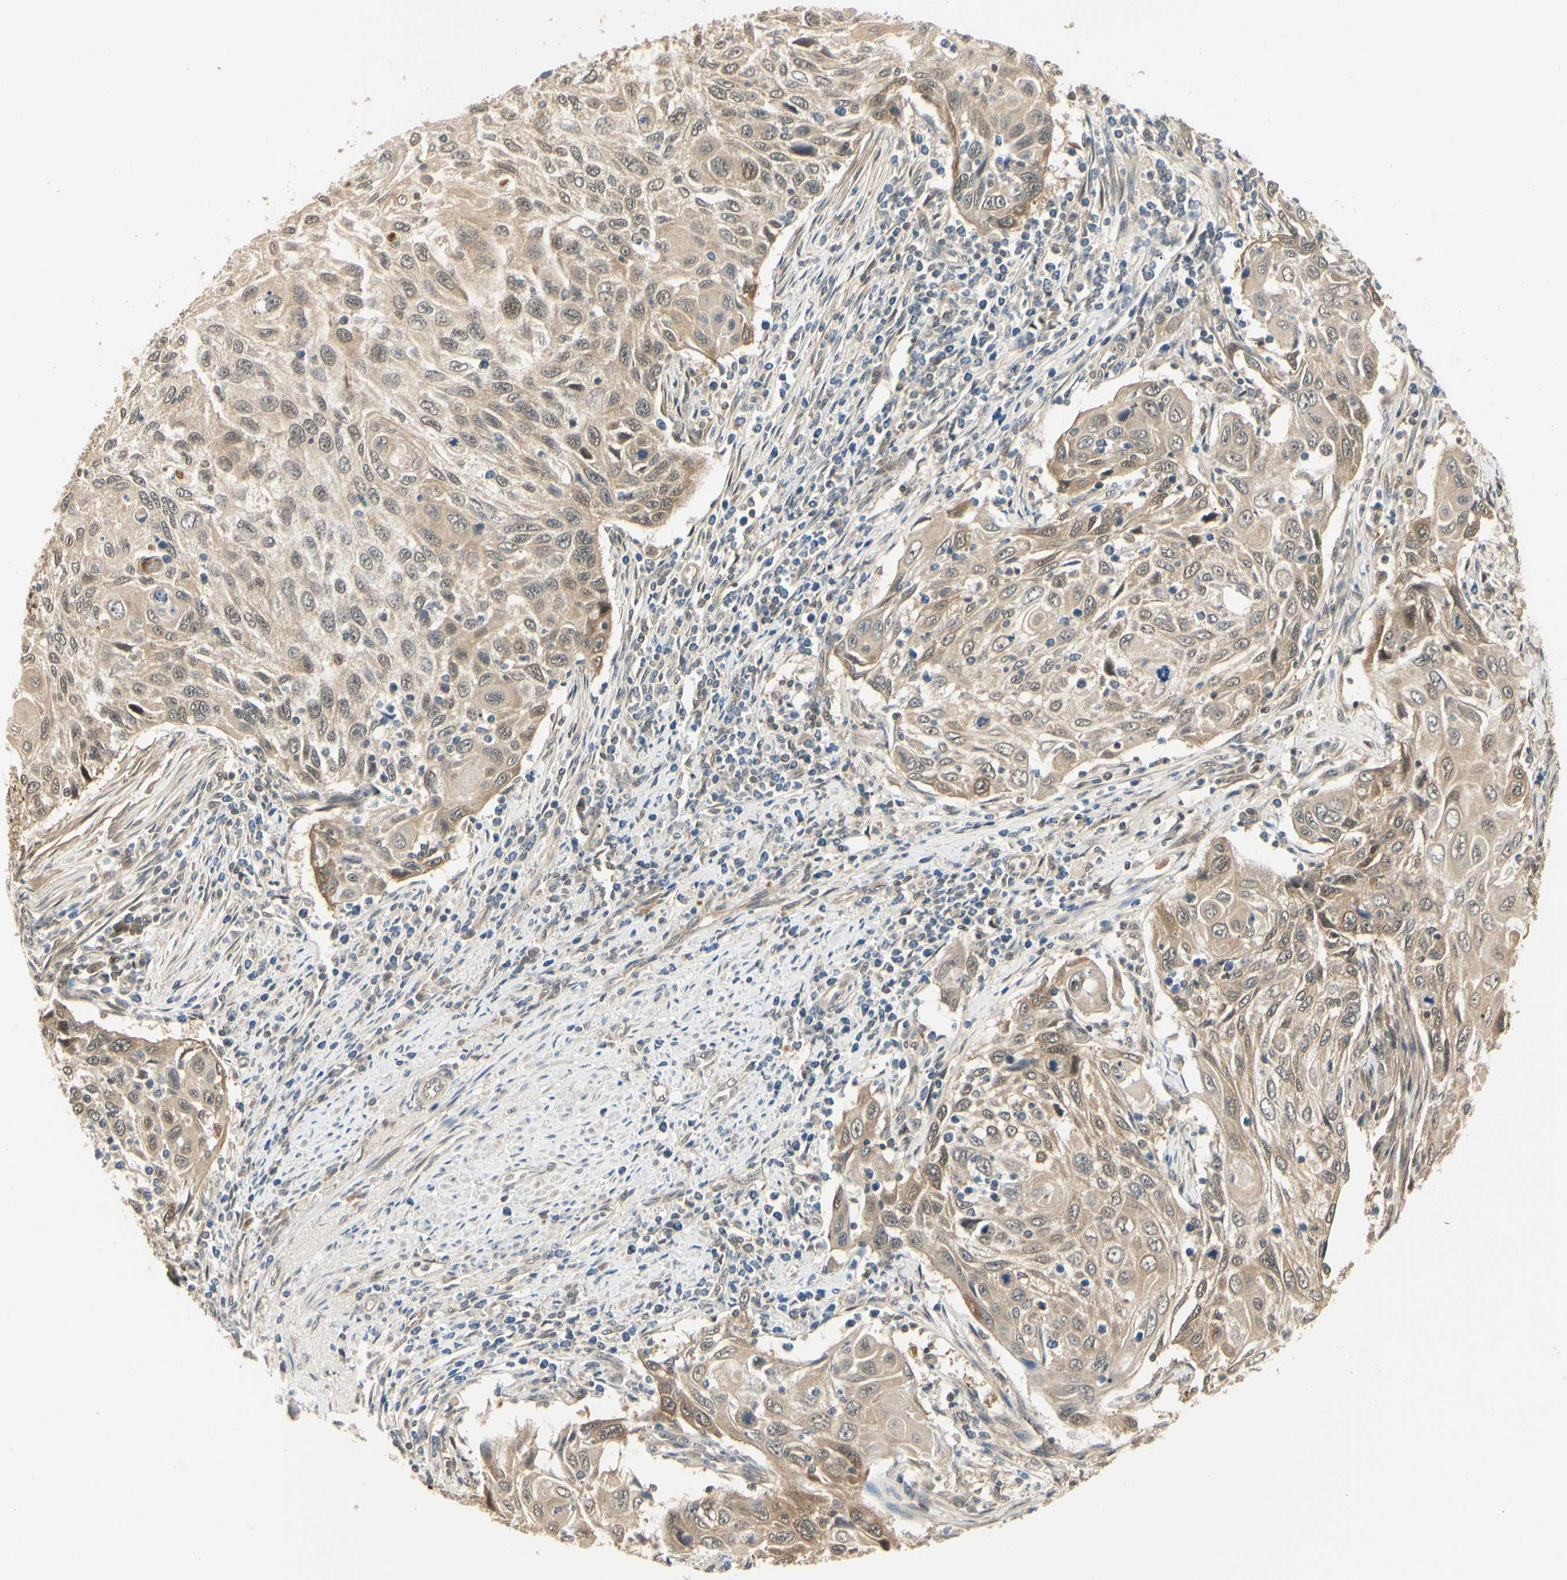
{"staining": {"intensity": "weak", "quantity": ">75%", "location": "cytoplasmic/membranous,nuclear"}, "tissue": "cervical cancer", "cell_type": "Tumor cells", "image_type": "cancer", "snomed": [{"axis": "morphology", "description": "Squamous cell carcinoma, NOS"}, {"axis": "topography", "description": "Cervix"}], "caption": "Immunohistochemical staining of cervical cancer (squamous cell carcinoma) shows low levels of weak cytoplasmic/membranous and nuclear positivity in approximately >75% of tumor cells. Immunohistochemistry stains the protein in brown and the nuclei are stained blue.", "gene": "UBE2Z", "patient": {"sex": "female", "age": 70}}